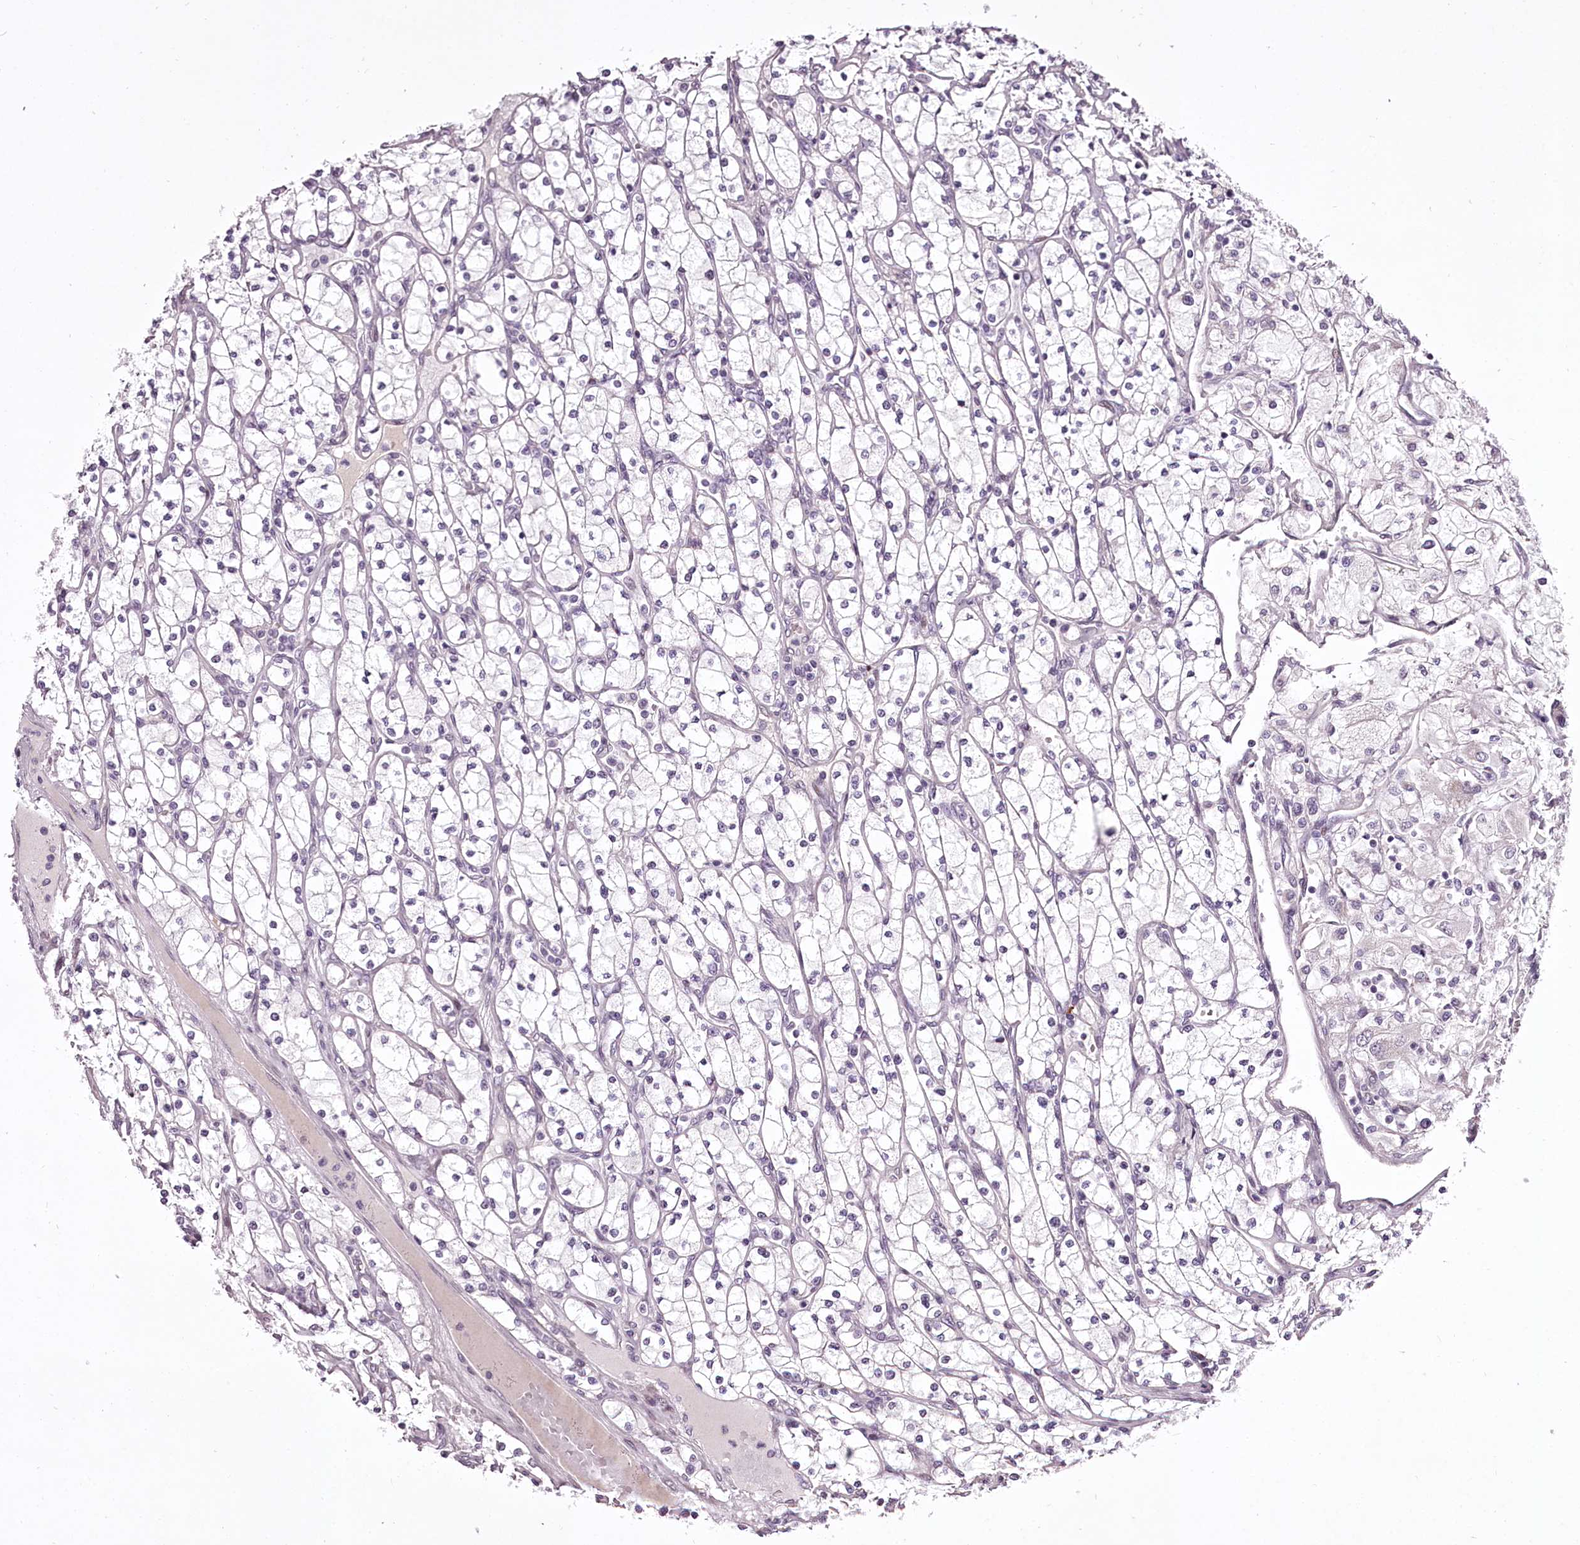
{"staining": {"intensity": "negative", "quantity": "none", "location": "none"}, "tissue": "renal cancer", "cell_type": "Tumor cells", "image_type": "cancer", "snomed": [{"axis": "morphology", "description": "Adenocarcinoma, NOS"}, {"axis": "topography", "description": "Kidney"}], "caption": "The histopathology image demonstrates no significant positivity in tumor cells of adenocarcinoma (renal).", "gene": "C1orf56", "patient": {"sex": "male", "age": 80}}